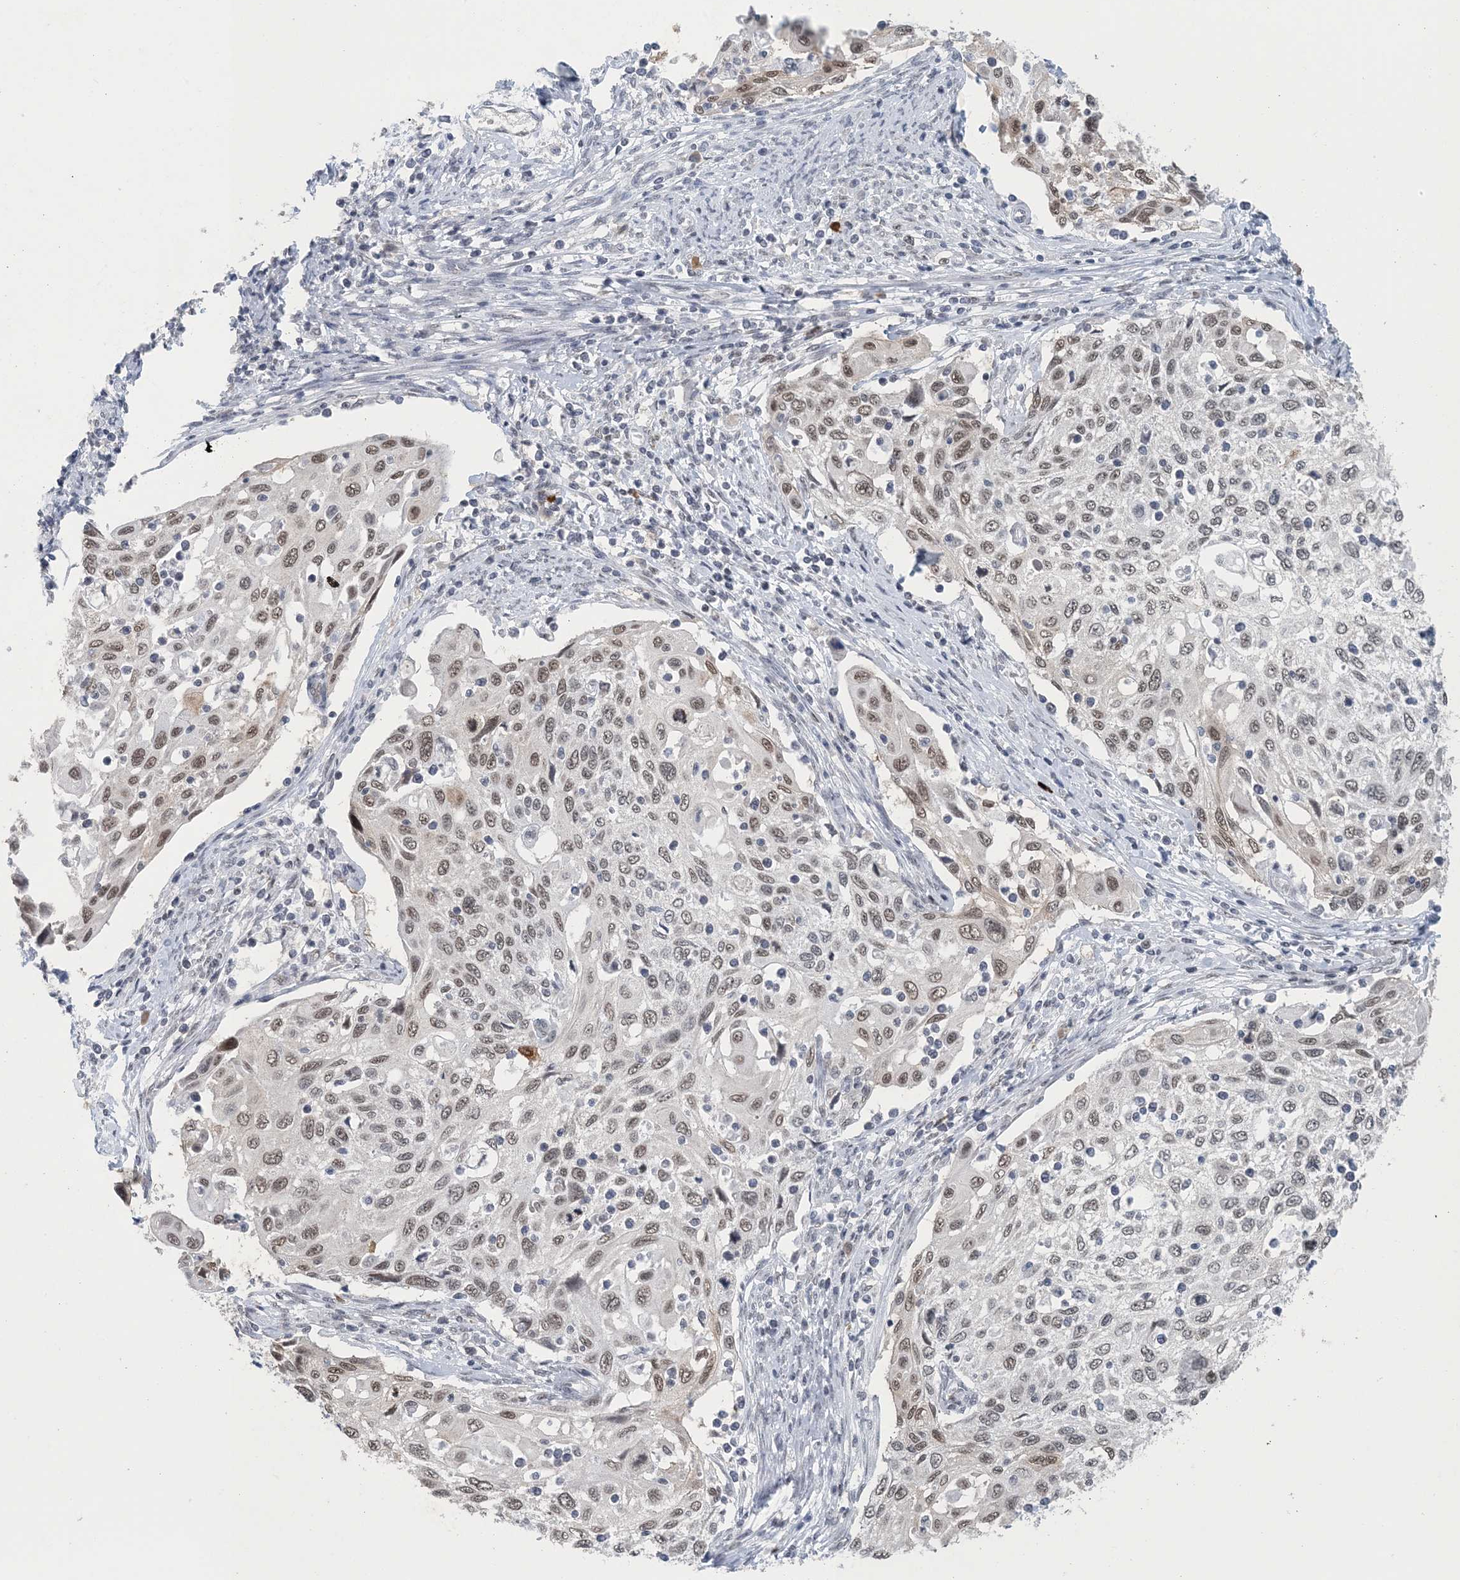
{"staining": {"intensity": "weak", "quantity": "25%-75%", "location": "nuclear"}, "tissue": "cervical cancer", "cell_type": "Tumor cells", "image_type": "cancer", "snomed": [{"axis": "morphology", "description": "Squamous cell carcinoma, NOS"}, {"axis": "topography", "description": "Cervix"}], "caption": "Immunohistochemistry of cervical cancer exhibits low levels of weak nuclear staining in about 25%-75% of tumor cells.", "gene": "MBD2", "patient": {"sex": "female", "age": 70}}